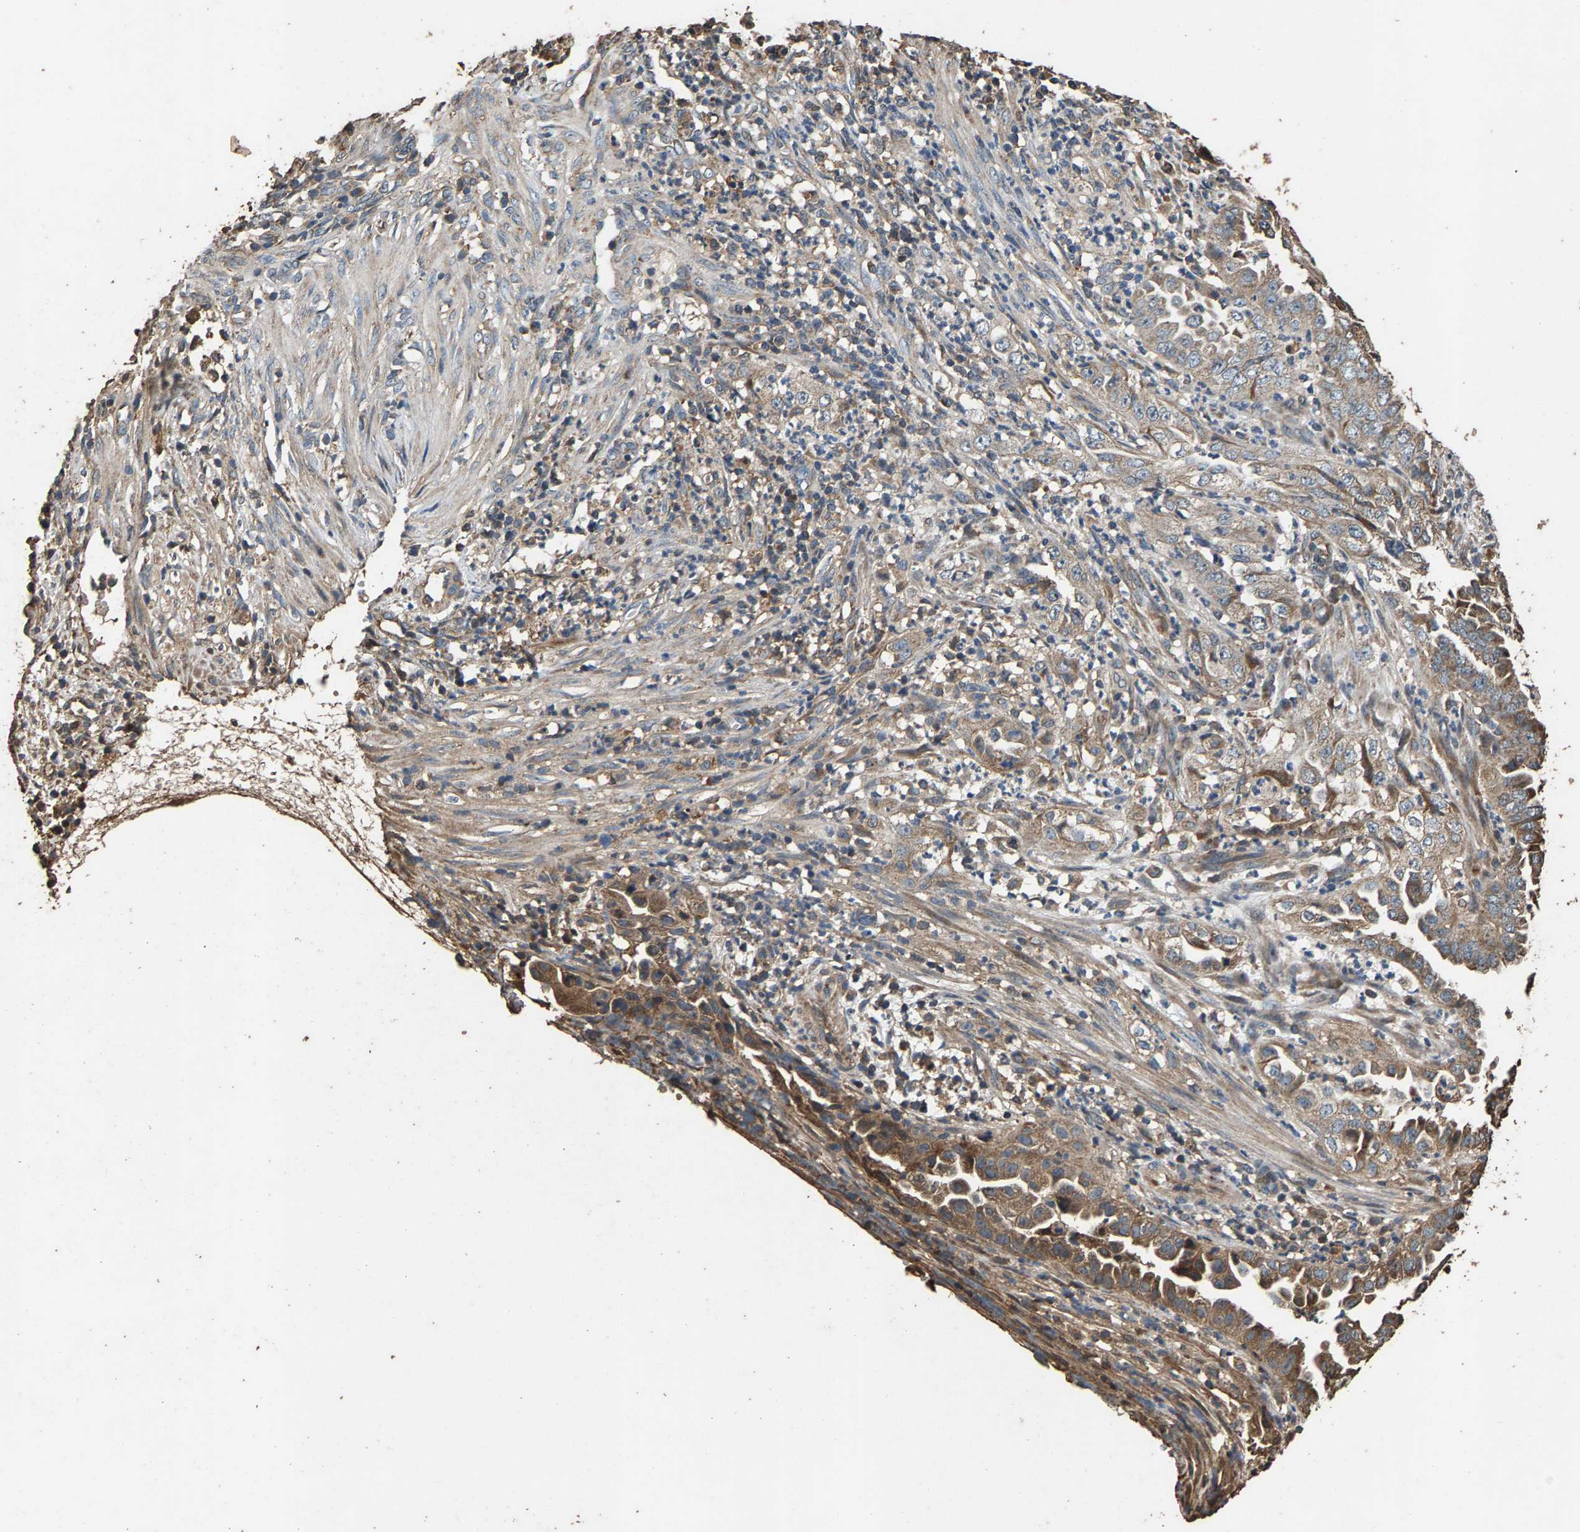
{"staining": {"intensity": "moderate", "quantity": "25%-75%", "location": "cytoplasmic/membranous"}, "tissue": "endometrial cancer", "cell_type": "Tumor cells", "image_type": "cancer", "snomed": [{"axis": "morphology", "description": "Adenocarcinoma, NOS"}, {"axis": "topography", "description": "Endometrium"}], "caption": "This photomicrograph shows immunohistochemistry staining of human endometrial cancer (adenocarcinoma), with medium moderate cytoplasmic/membranous expression in approximately 25%-75% of tumor cells.", "gene": "MRPL27", "patient": {"sex": "female", "age": 51}}